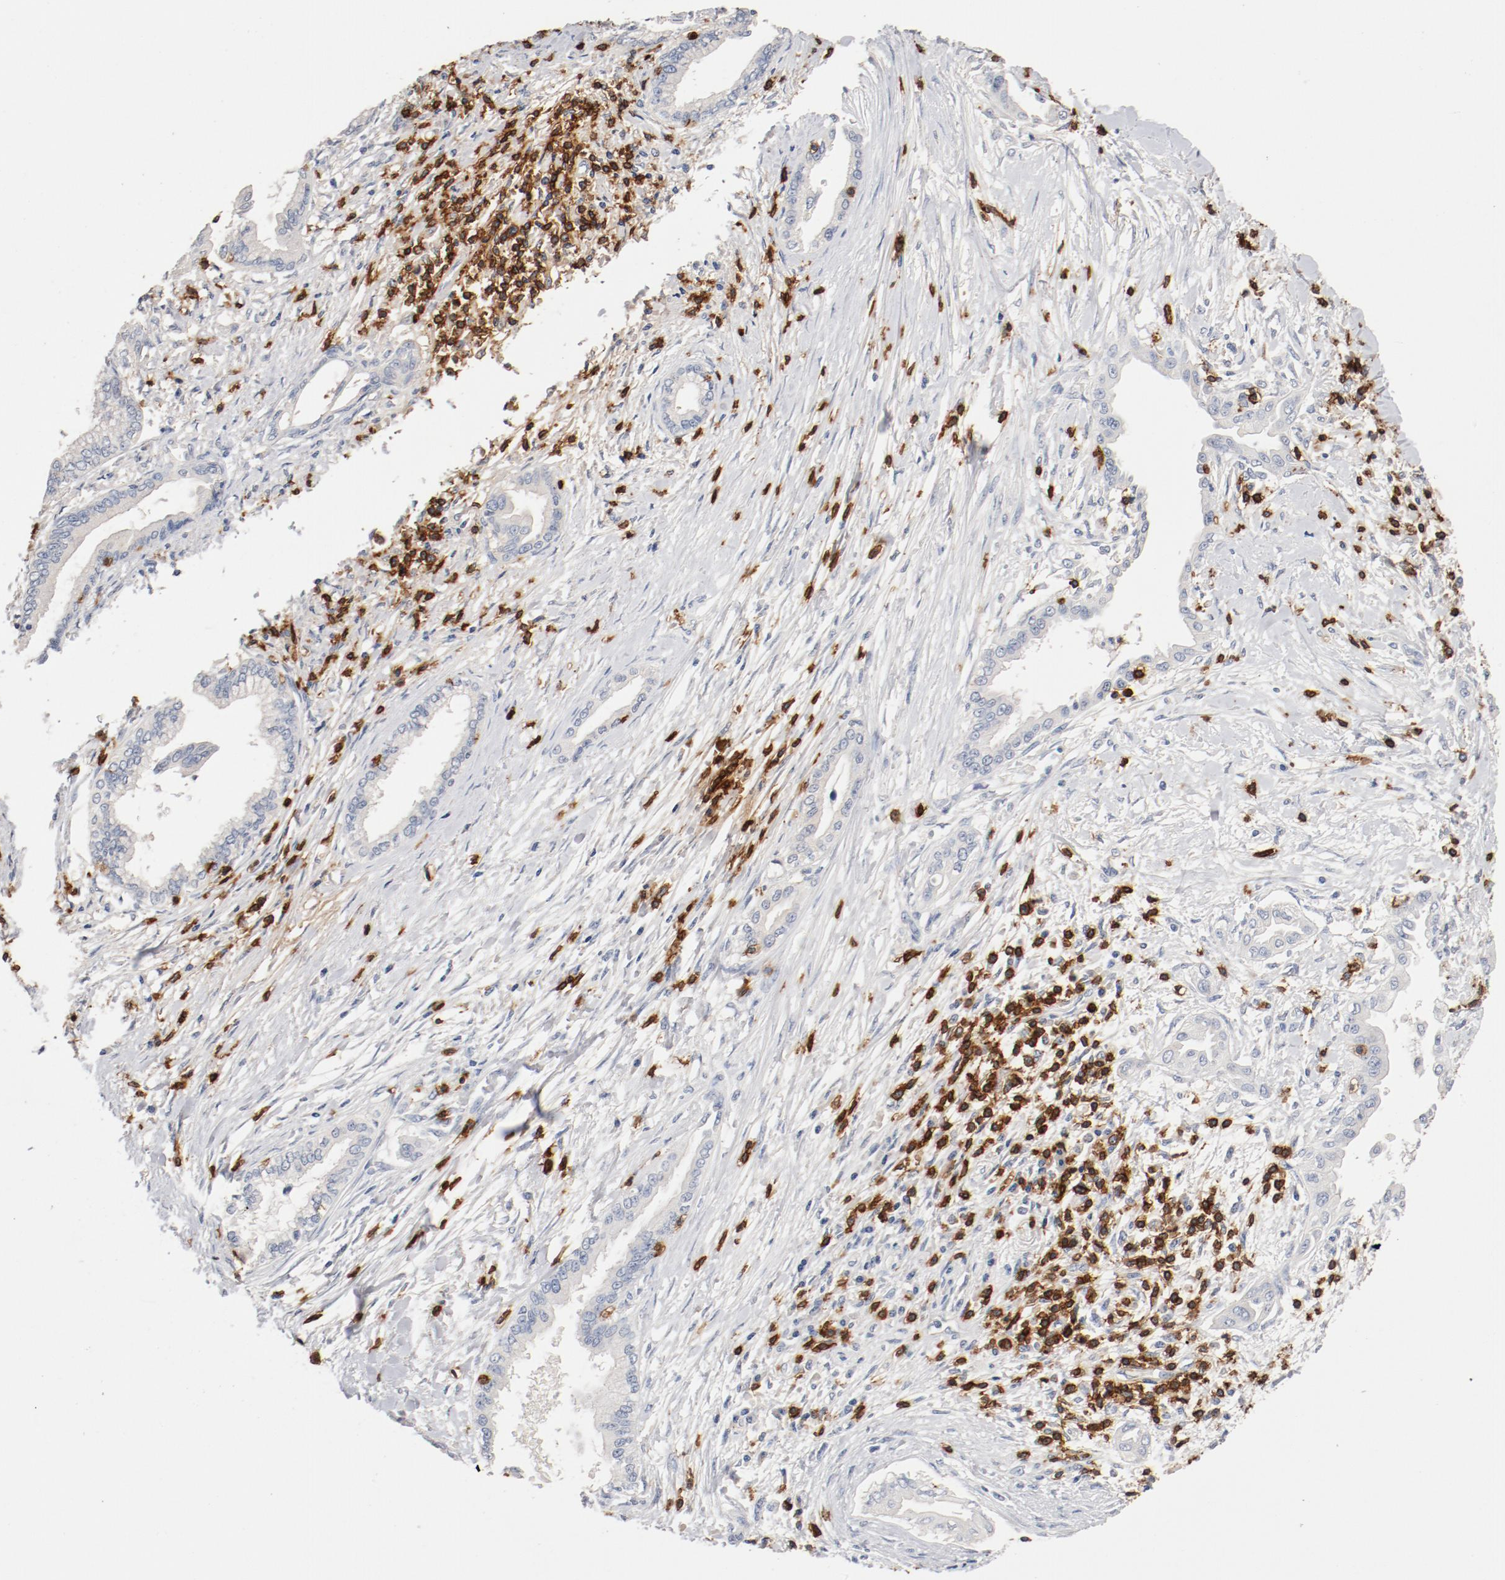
{"staining": {"intensity": "negative", "quantity": "none", "location": "none"}, "tissue": "pancreatic cancer", "cell_type": "Tumor cells", "image_type": "cancer", "snomed": [{"axis": "morphology", "description": "Adenocarcinoma, NOS"}, {"axis": "topography", "description": "Pancreas"}], "caption": "Immunohistochemical staining of human pancreatic cancer (adenocarcinoma) exhibits no significant staining in tumor cells.", "gene": "CD247", "patient": {"sex": "female", "age": 64}}